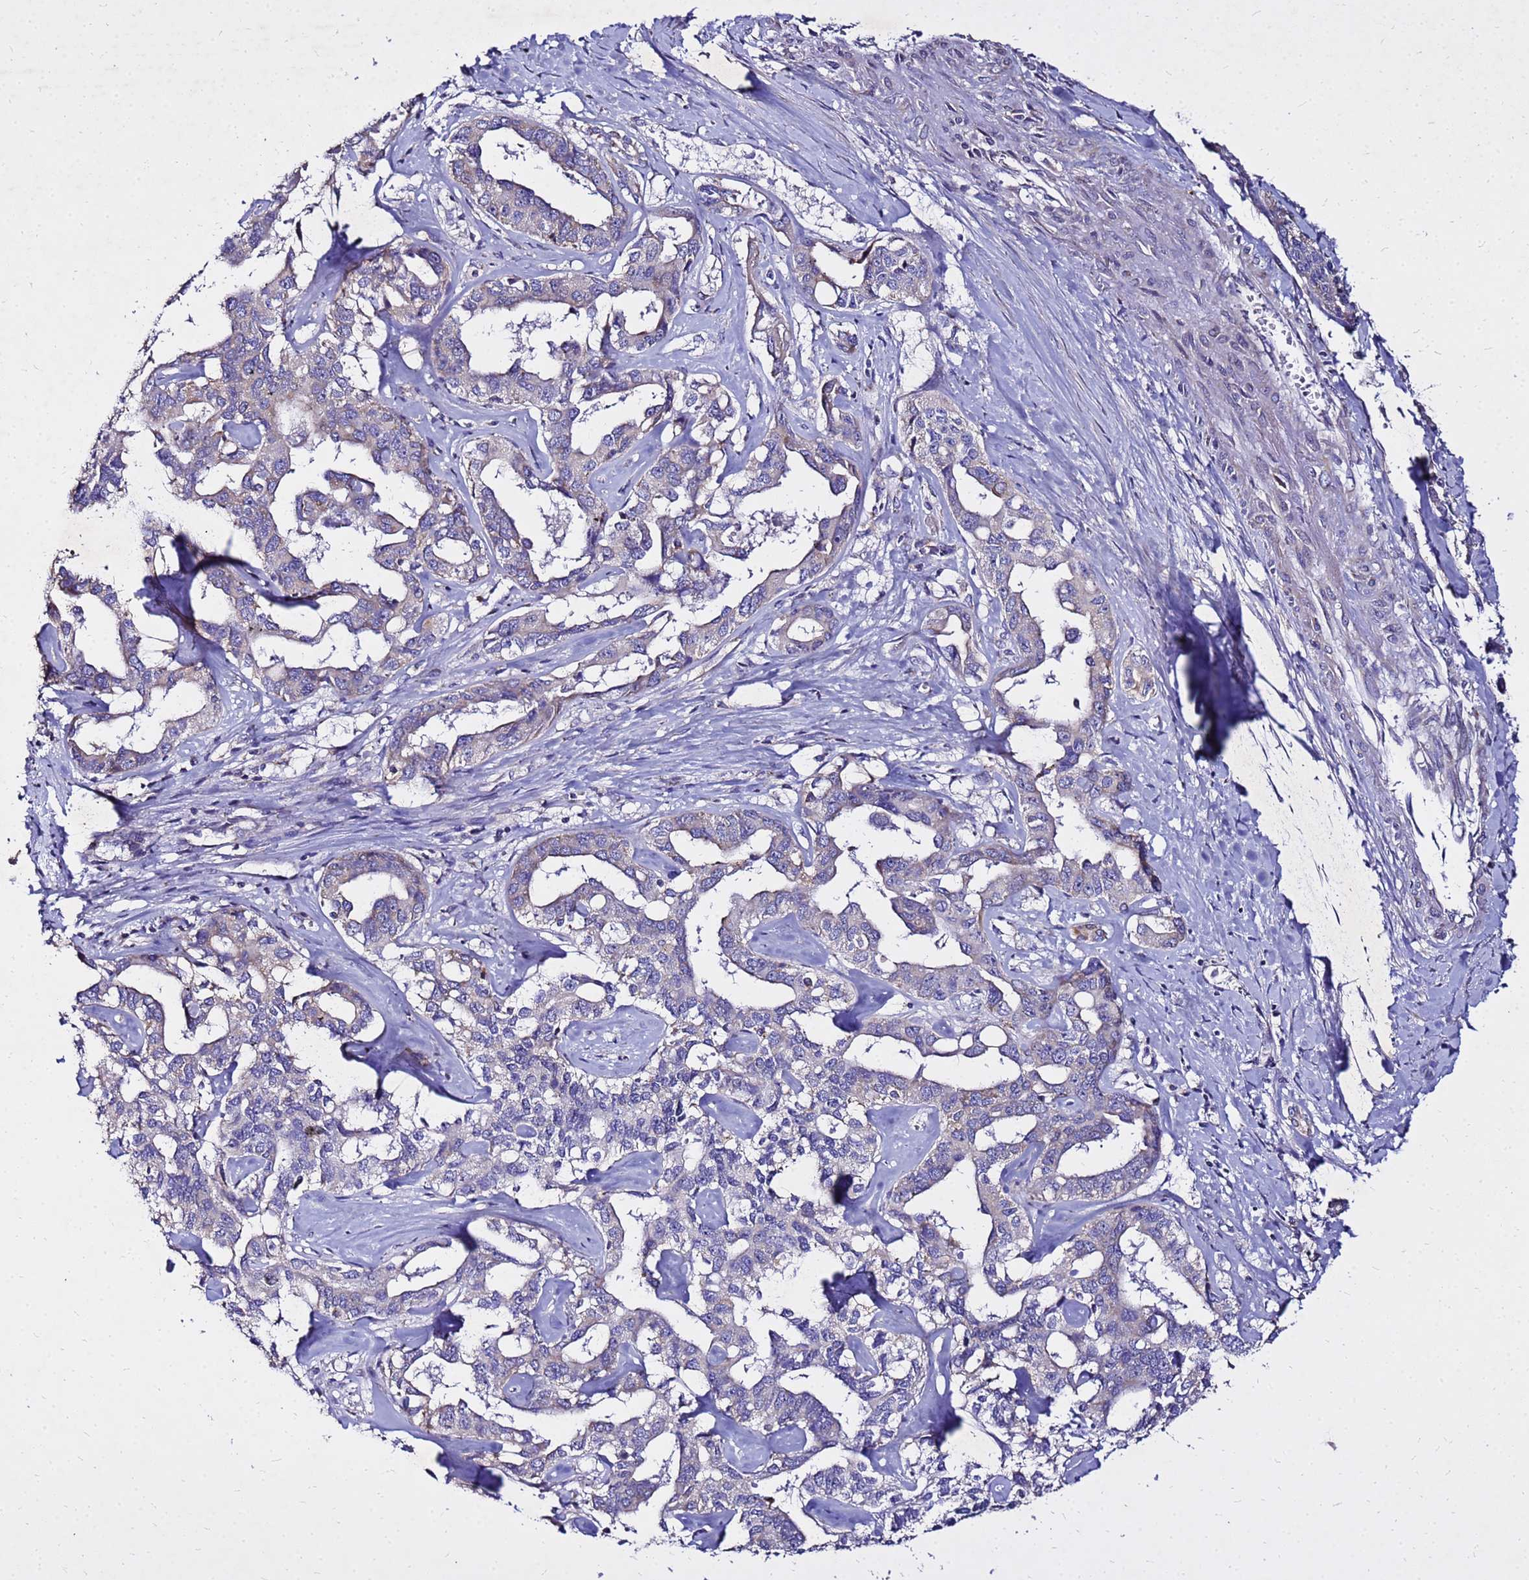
{"staining": {"intensity": "weak", "quantity": "<25%", "location": "cytoplasmic/membranous"}, "tissue": "liver cancer", "cell_type": "Tumor cells", "image_type": "cancer", "snomed": [{"axis": "morphology", "description": "Cholangiocarcinoma"}, {"axis": "topography", "description": "Liver"}], "caption": "A histopathology image of human liver cancer (cholangiocarcinoma) is negative for staining in tumor cells.", "gene": "COX14", "patient": {"sex": "male", "age": 59}}